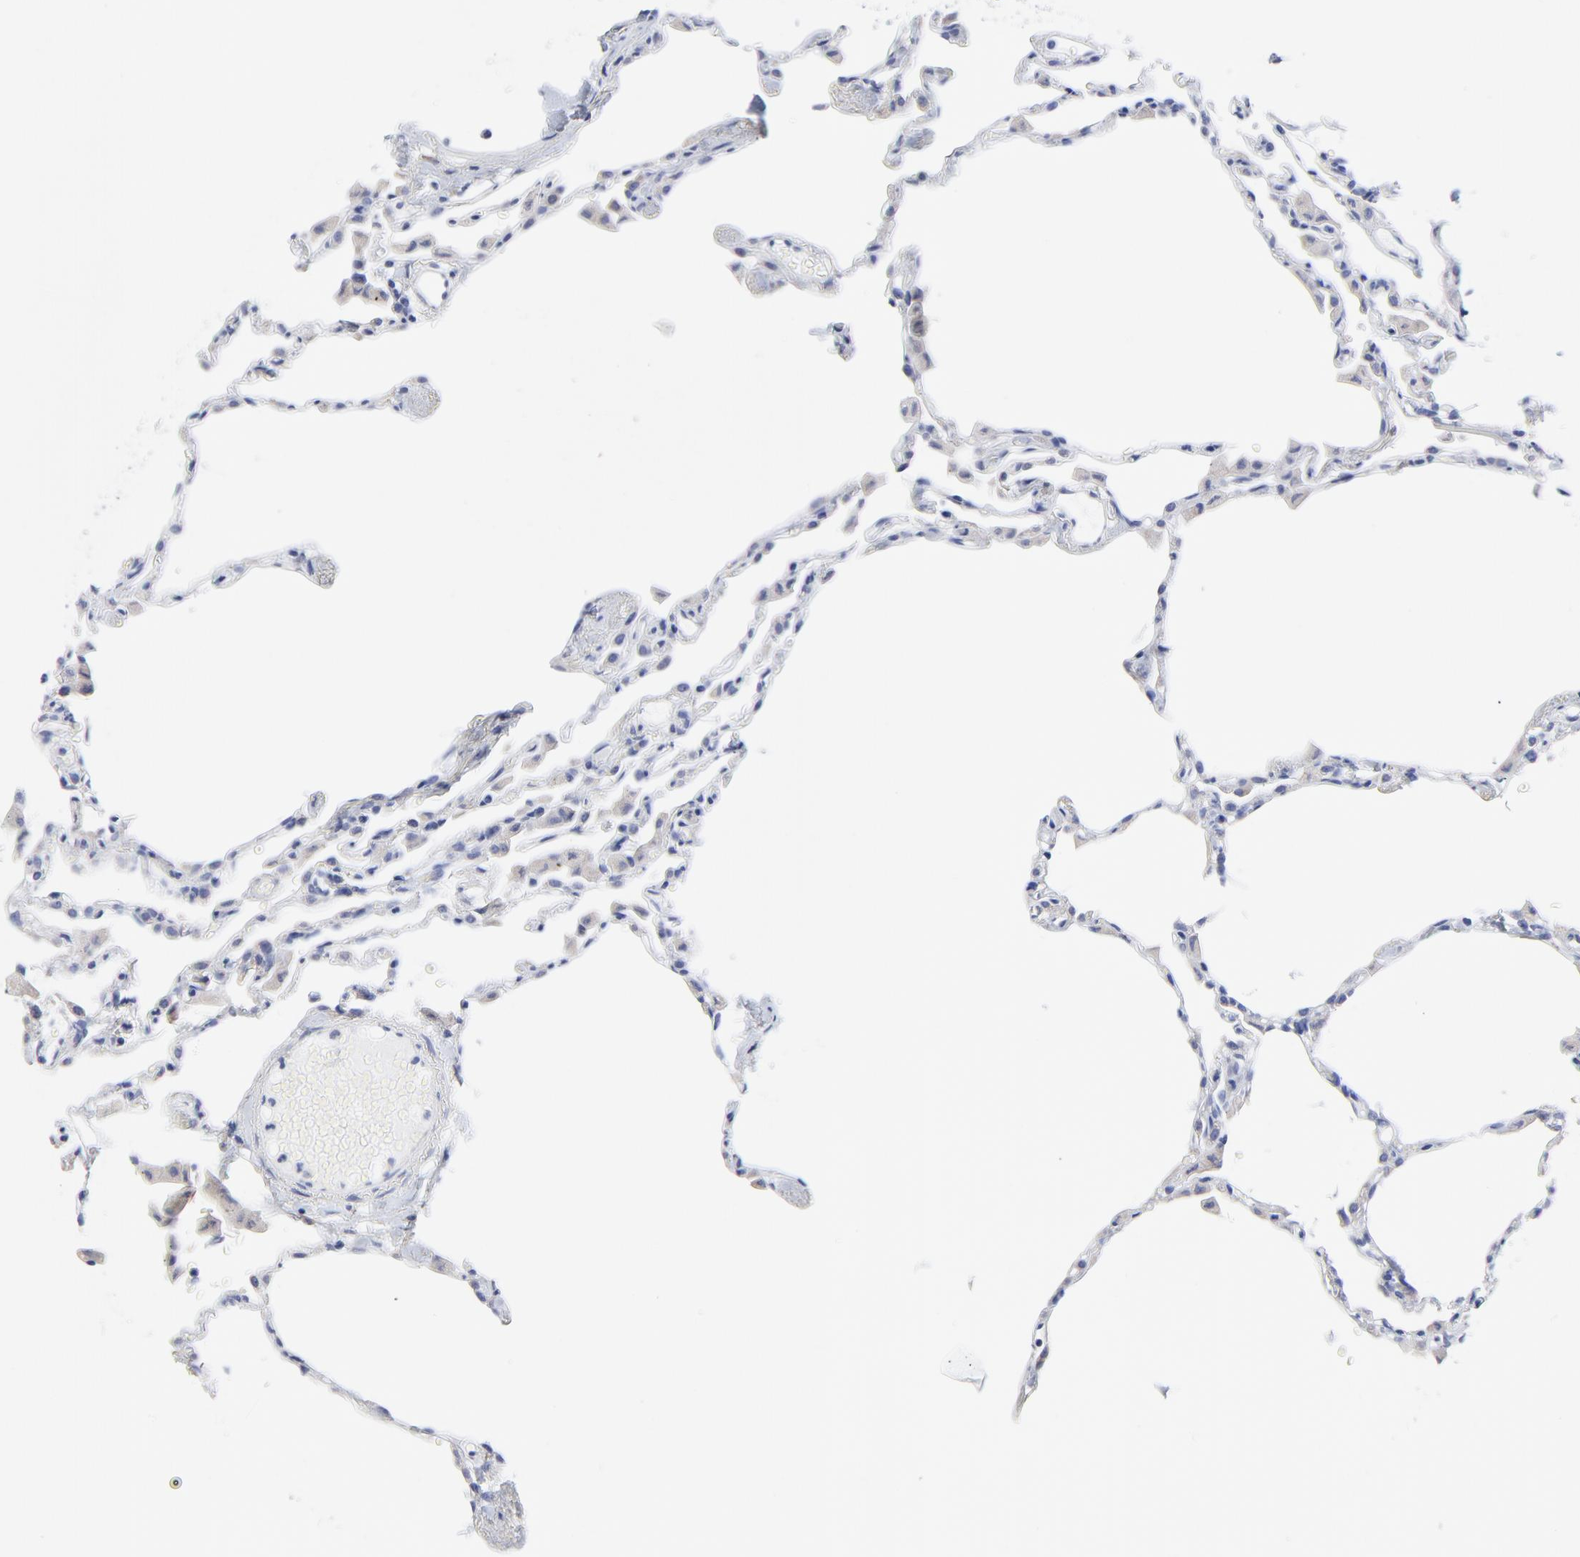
{"staining": {"intensity": "negative", "quantity": "none", "location": "none"}, "tissue": "lung", "cell_type": "Alveolar cells", "image_type": "normal", "snomed": [{"axis": "morphology", "description": "Normal tissue, NOS"}, {"axis": "topography", "description": "Lung"}], "caption": "Micrograph shows no protein expression in alveolar cells of unremarkable lung.", "gene": "DUSP9", "patient": {"sex": "female", "age": 49}}